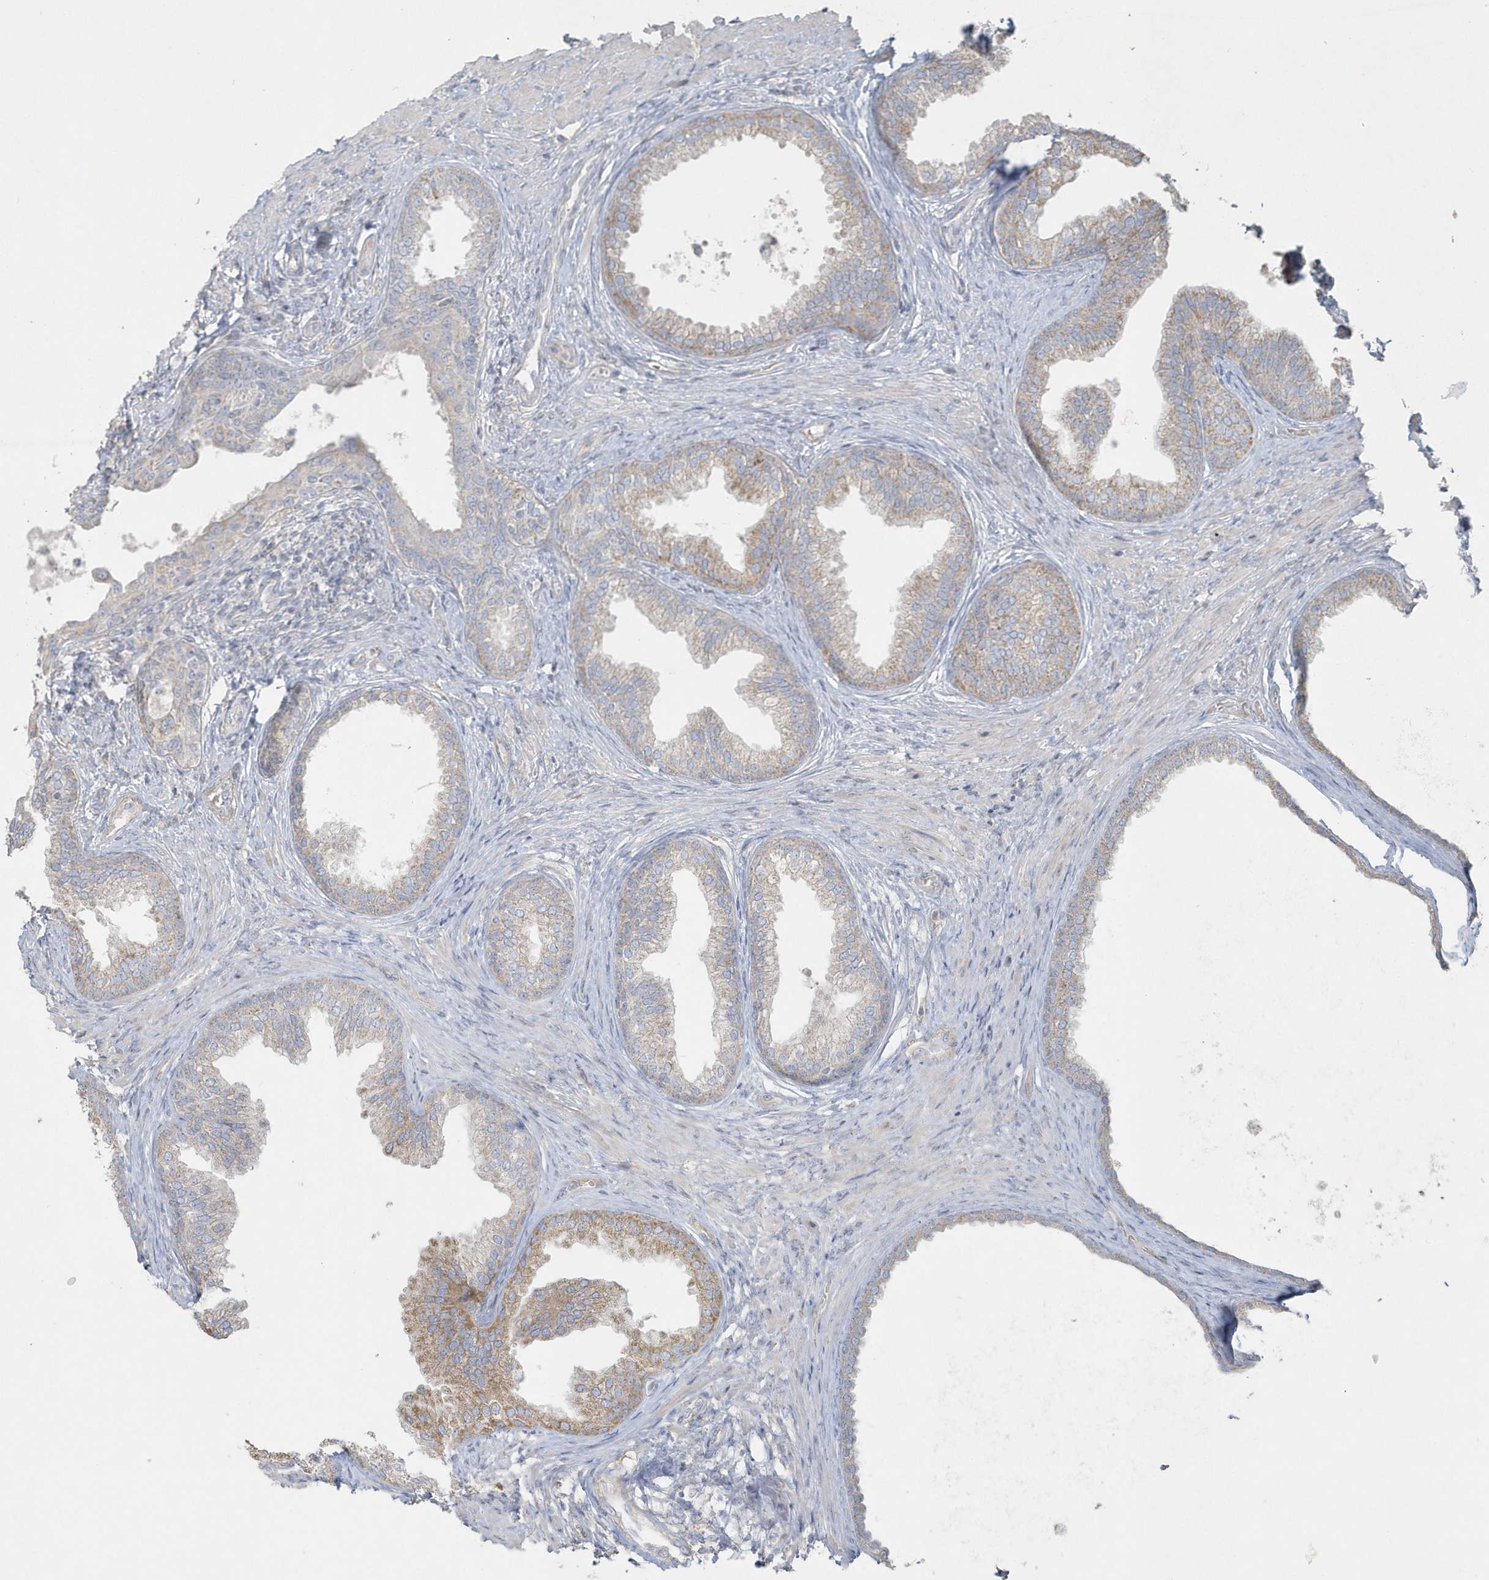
{"staining": {"intensity": "moderate", "quantity": "<25%", "location": "cytoplasmic/membranous"}, "tissue": "prostate", "cell_type": "Glandular cells", "image_type": "normal", "snomed": [{"axis": "morphology", "description": "Normal tissue, NOS"}, {"axis": "topography", "description": "Prostate"}], "caption": "Immunohistochemistry image of benign prostate stained for a protein (brown), which demonstrates low levels of moderate cytoplasmic/membranous staining in approximately <25% of glandular cells.", "gene": "BLTP3A", "patient": {"sex": "male", "age": 76}}